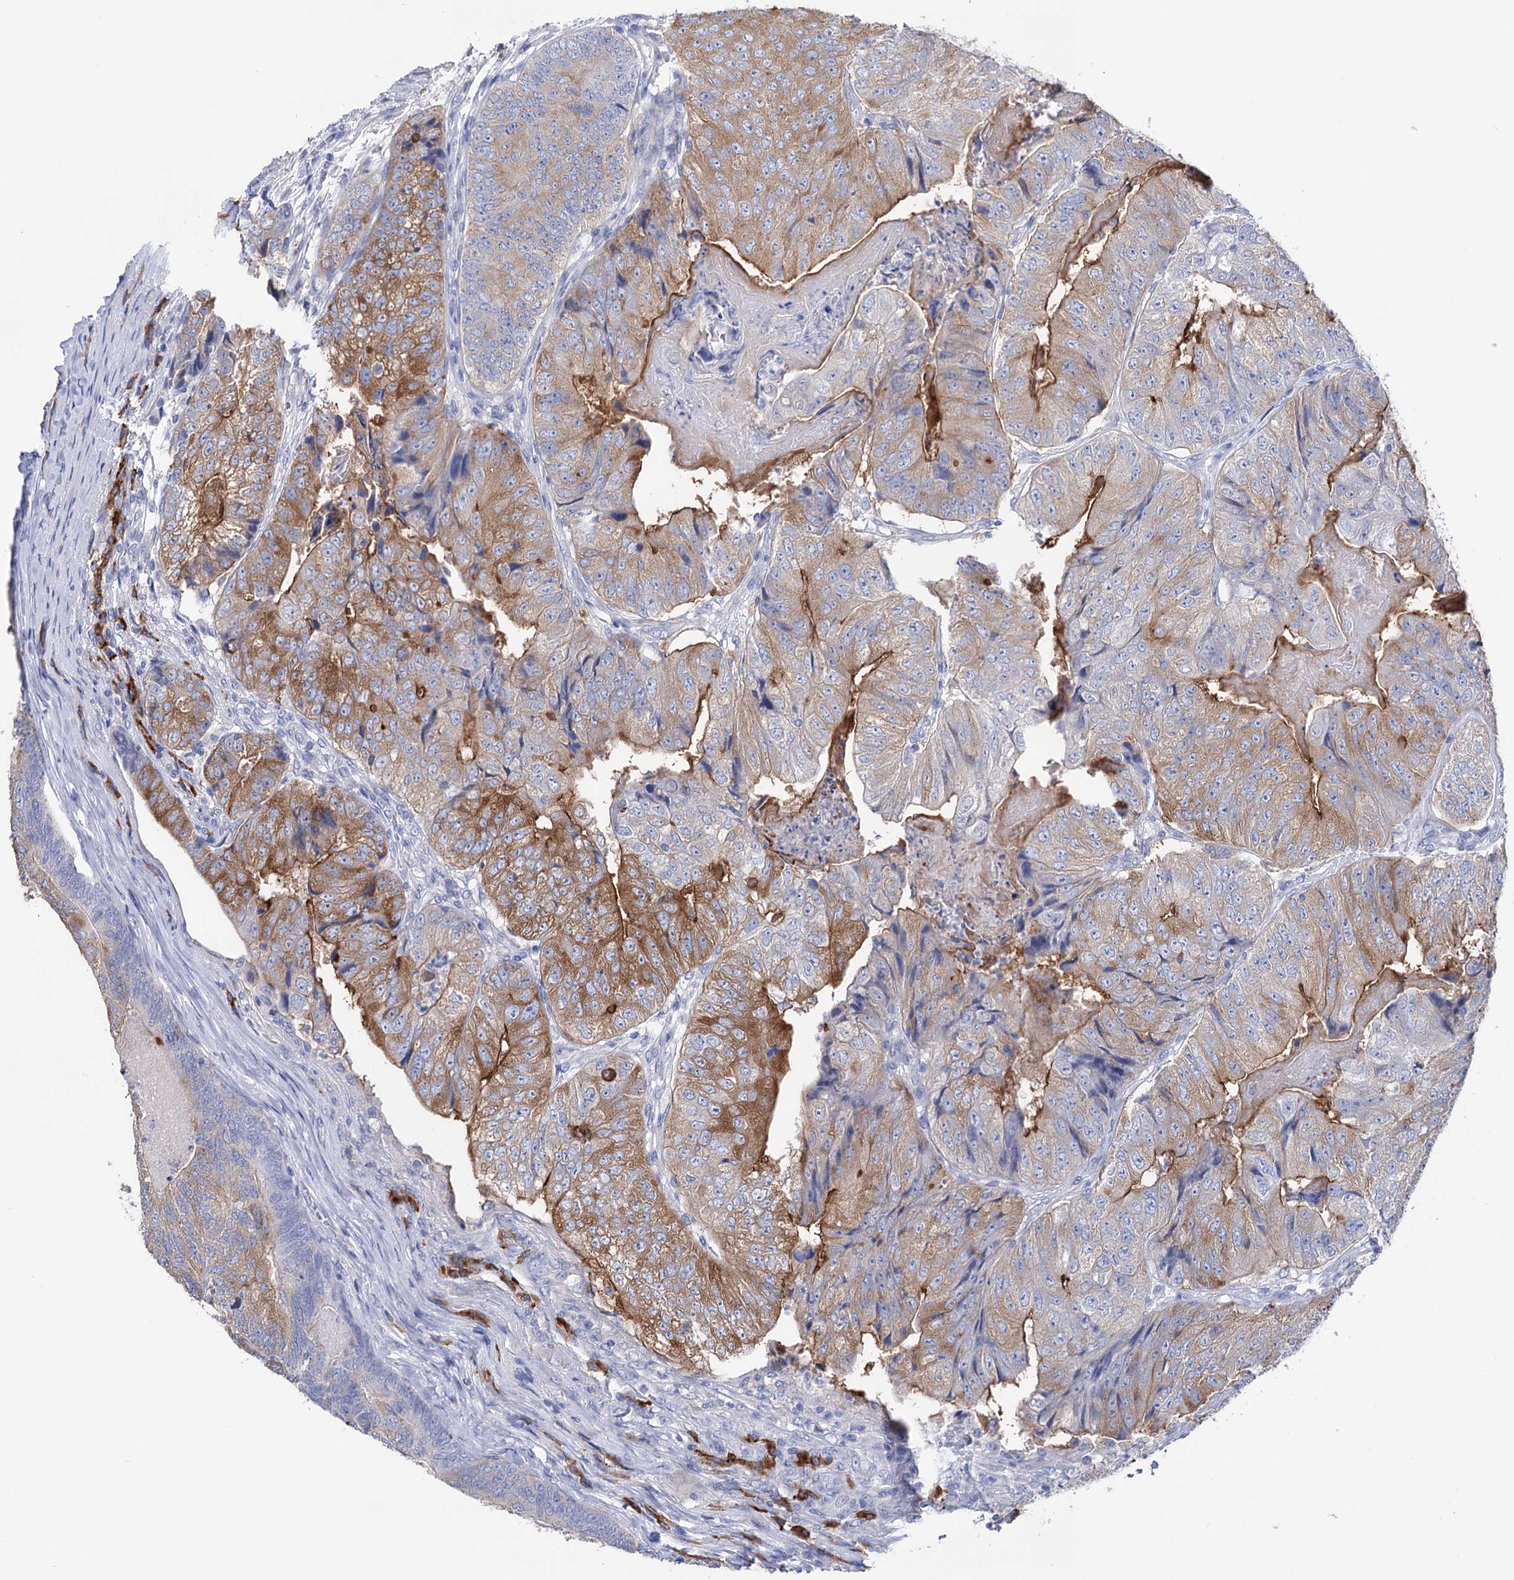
{"staining": {"intensity": "moderate", "quantity": "25%-75%", "location": "cytoplasmic/membranous"}, "tissue": "colorectal cancer", "cell_type": "Tumor cells", "image_type": "cancer", "snomed": [{"axis": "morphology", "description": "Adenocarcinoma, NOS"}, {"axis": "topography", "description": "Colon"}], "caption": "Colorectal cancer tissue exhibits moderate cytoplasmic/membranous positivity in approximately 25%-75% of tumor cells, visualized by immunohistochemistry.", "gene": "BBS4", "patient": {"sex": "female", "age": 67}}